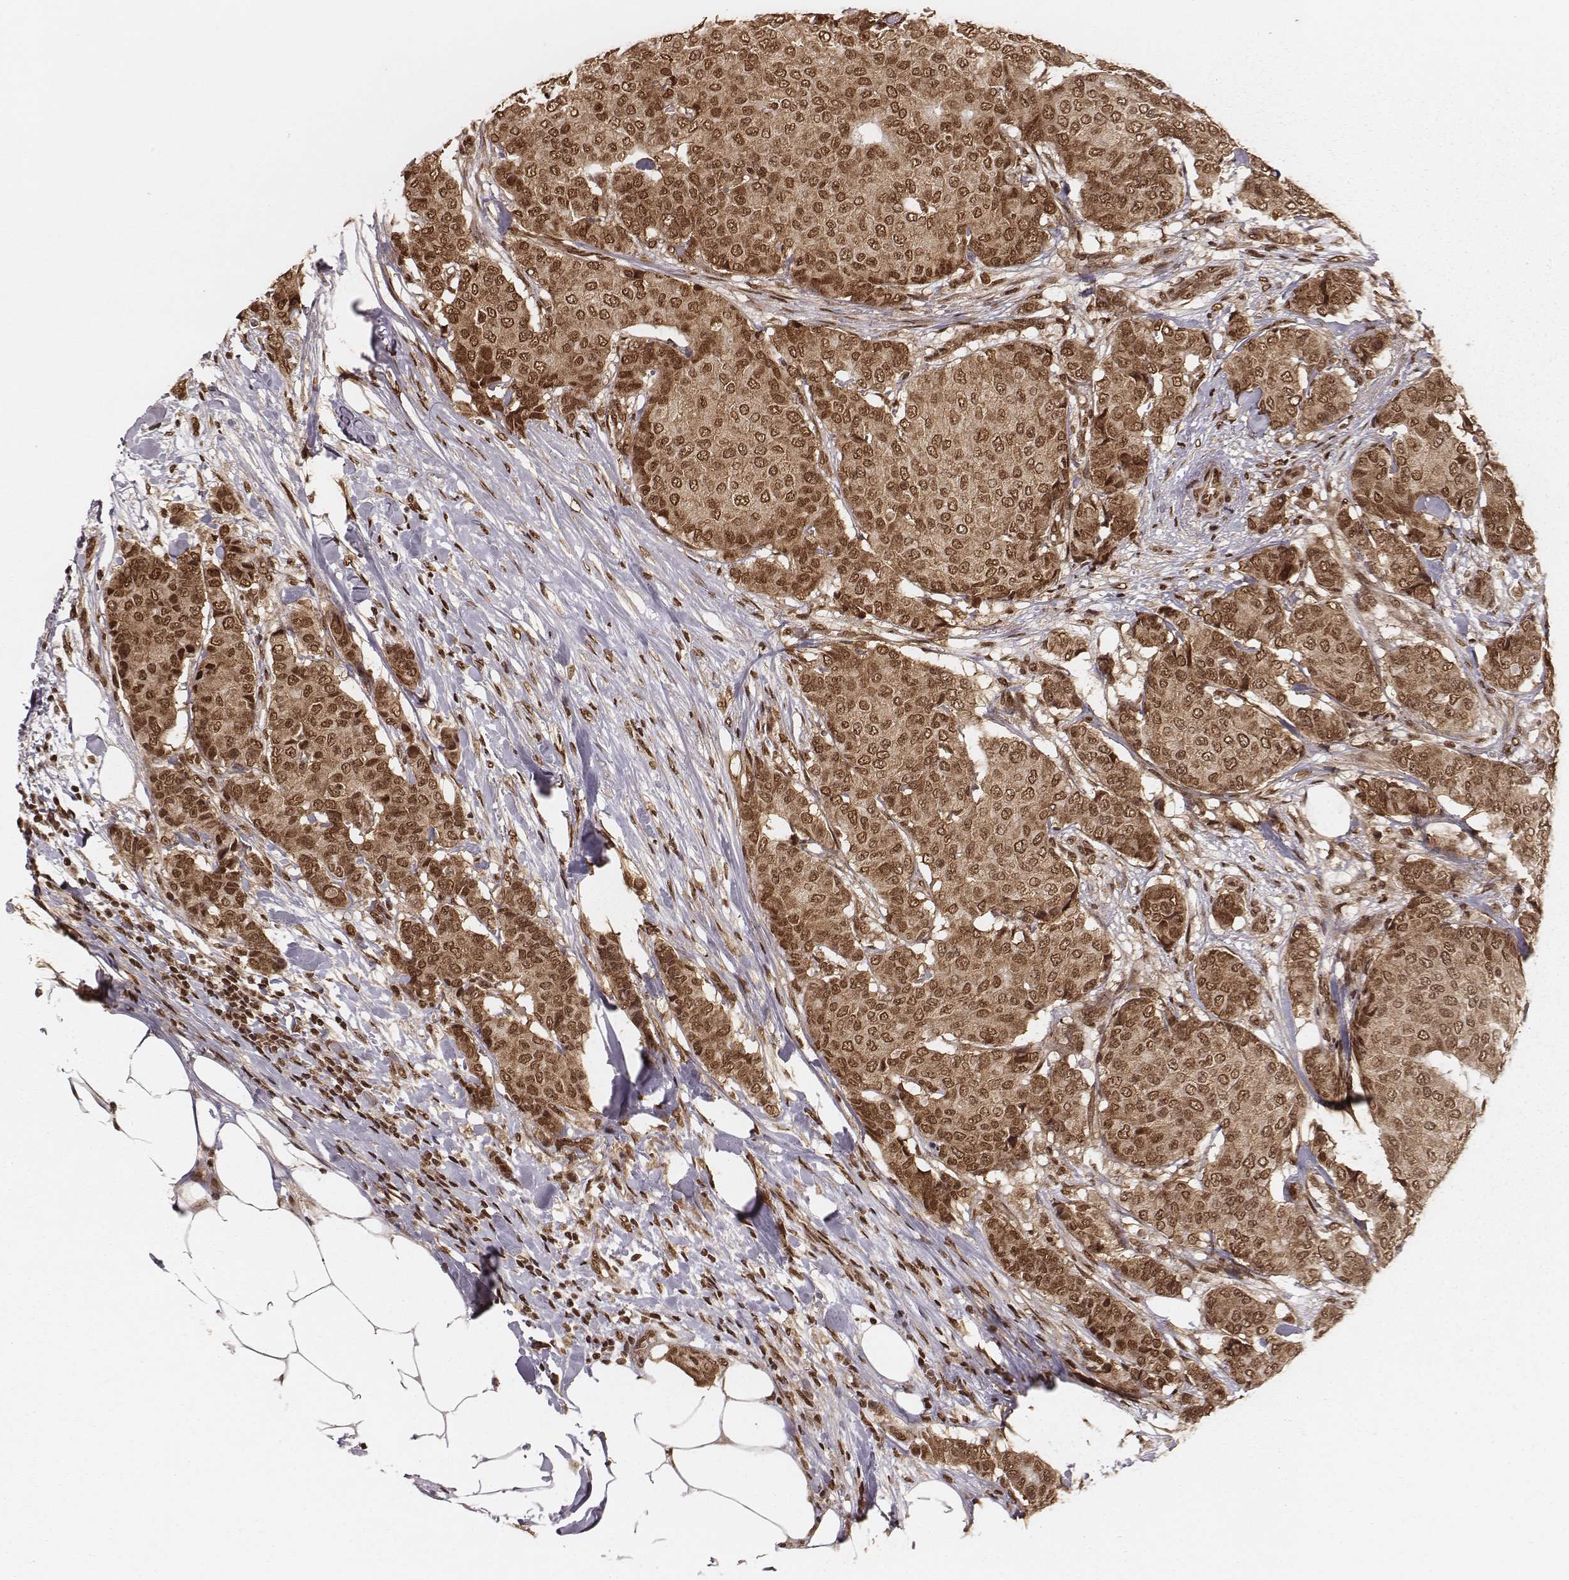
{"staining": {"intensity": "moderate", "quantity": ">75%", "location": "cytoplasmic/membranous,nuclear"}, "tissue": "breast cancer", "cell_type": "Tumor cells", "image_type": "cancer", "snomed": [{"axis": "morphology", "description": "Duct carcinoma"}, {"axis": "topography", "description": "Breast"}], "caption": "Invasive ductal carcinoma (breast) stained for a protein exhibits moderate cytoplasmic/membranous and nuclear positivity in tumor cells.", "gene": "NFX1", "patient": {"sex": "female", "age": 75}}